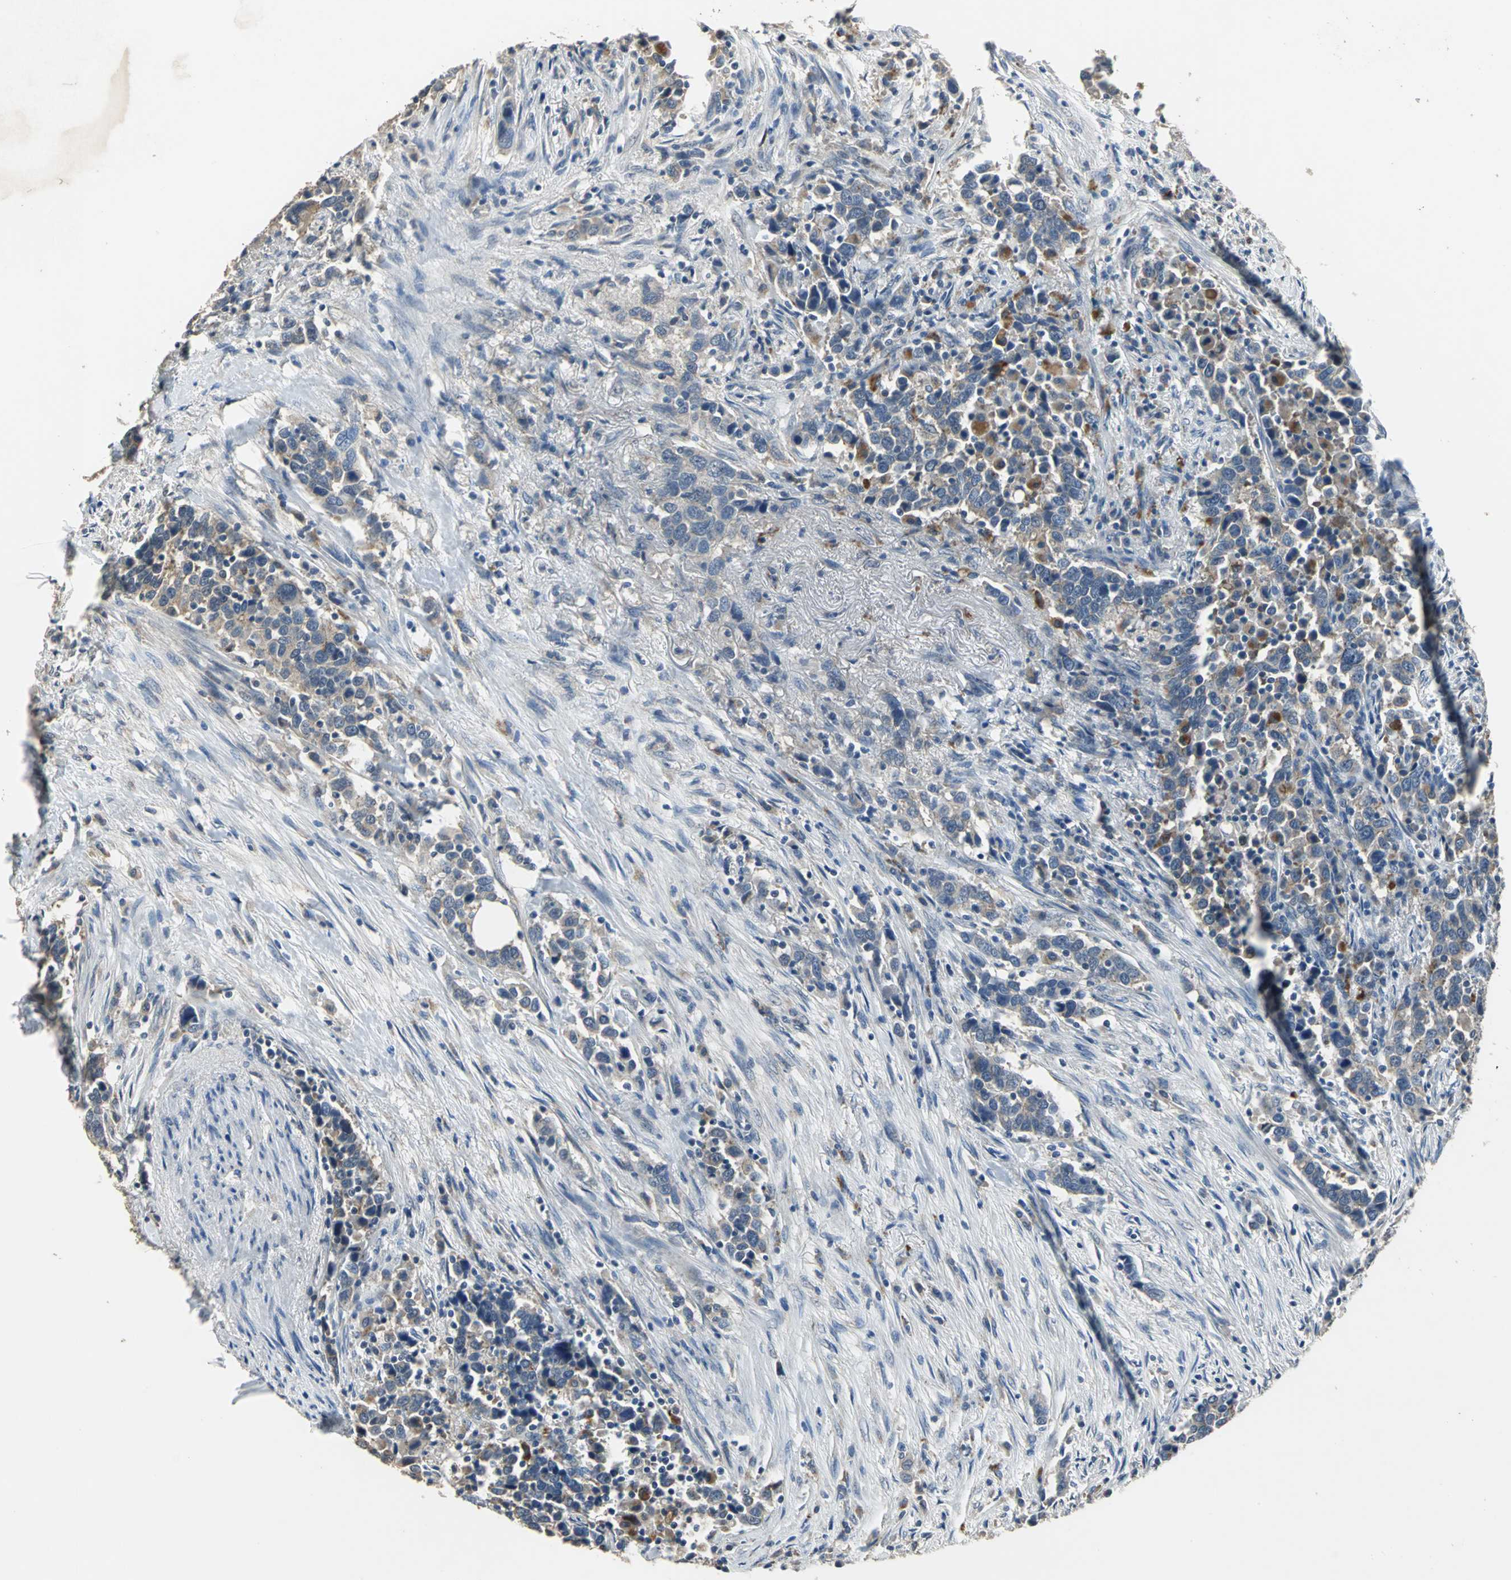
{"staining": {"intensity": "weak", "quantity": ">75%", "location": "cytoplasmic/membranous"}, "tissue": "urothelial cancer", "cell_type": "Tumor cells", "image_type": "cancer", "snomed": [{"axis": "morphology", "description": "Urothelial carcinoma, High grade"}, {"axis": "topography", "description": "Urinary bladder"}], "caption": "Tumor cells demonstrate weak cytoplasmic/membranous expression in approximately >75% of cells in high-grade urothelial carcinoma. Nuclei are stained in blue.", "gene": "OCLN", "patient": {"sex": "male", "age": 61}}